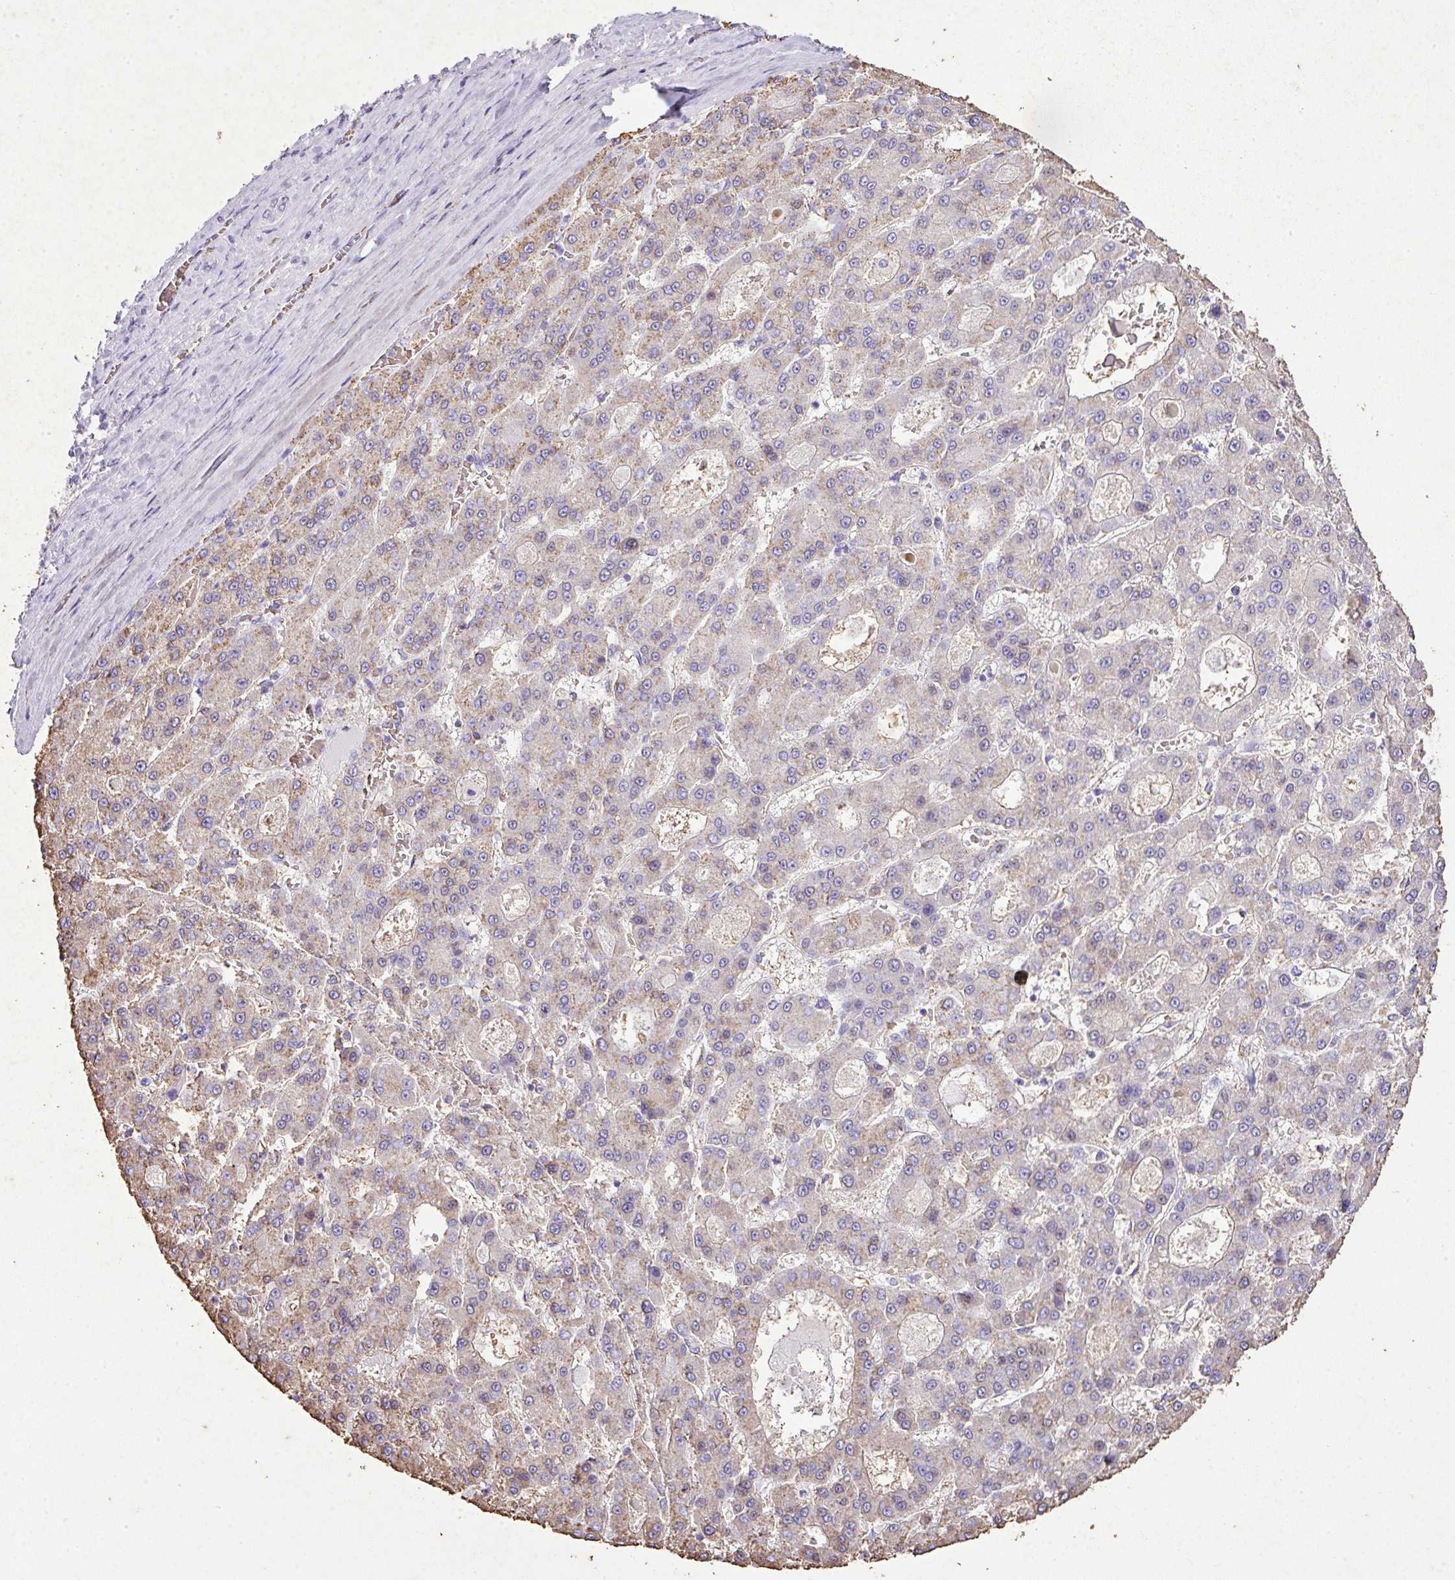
{"staining": {"intensity": "weak", "quantity": "<25%", "location": "cytoplasmic/membranous"}, "tissue": "liver cancer", "cell_type": "Tumor cells", "image_type": "cancer", "snomed": [{"axis": "morphology", "description": "Carcinoma, Hepatocellular, NOS"}, {"axis": "topography", "description": "Liver"}], "caption": "IHC micrograph of liver cancer (hepatocellular carcinoma) stained for a protein (brown), which shows no positivity in tumor cells. (Brightfield microscopy of DAB (3,3'-diaminobenzidine) immunohistochemistry at high magnification).", "gene": "KCNJ11", "patient": {"sex": "male", "age": 70}}